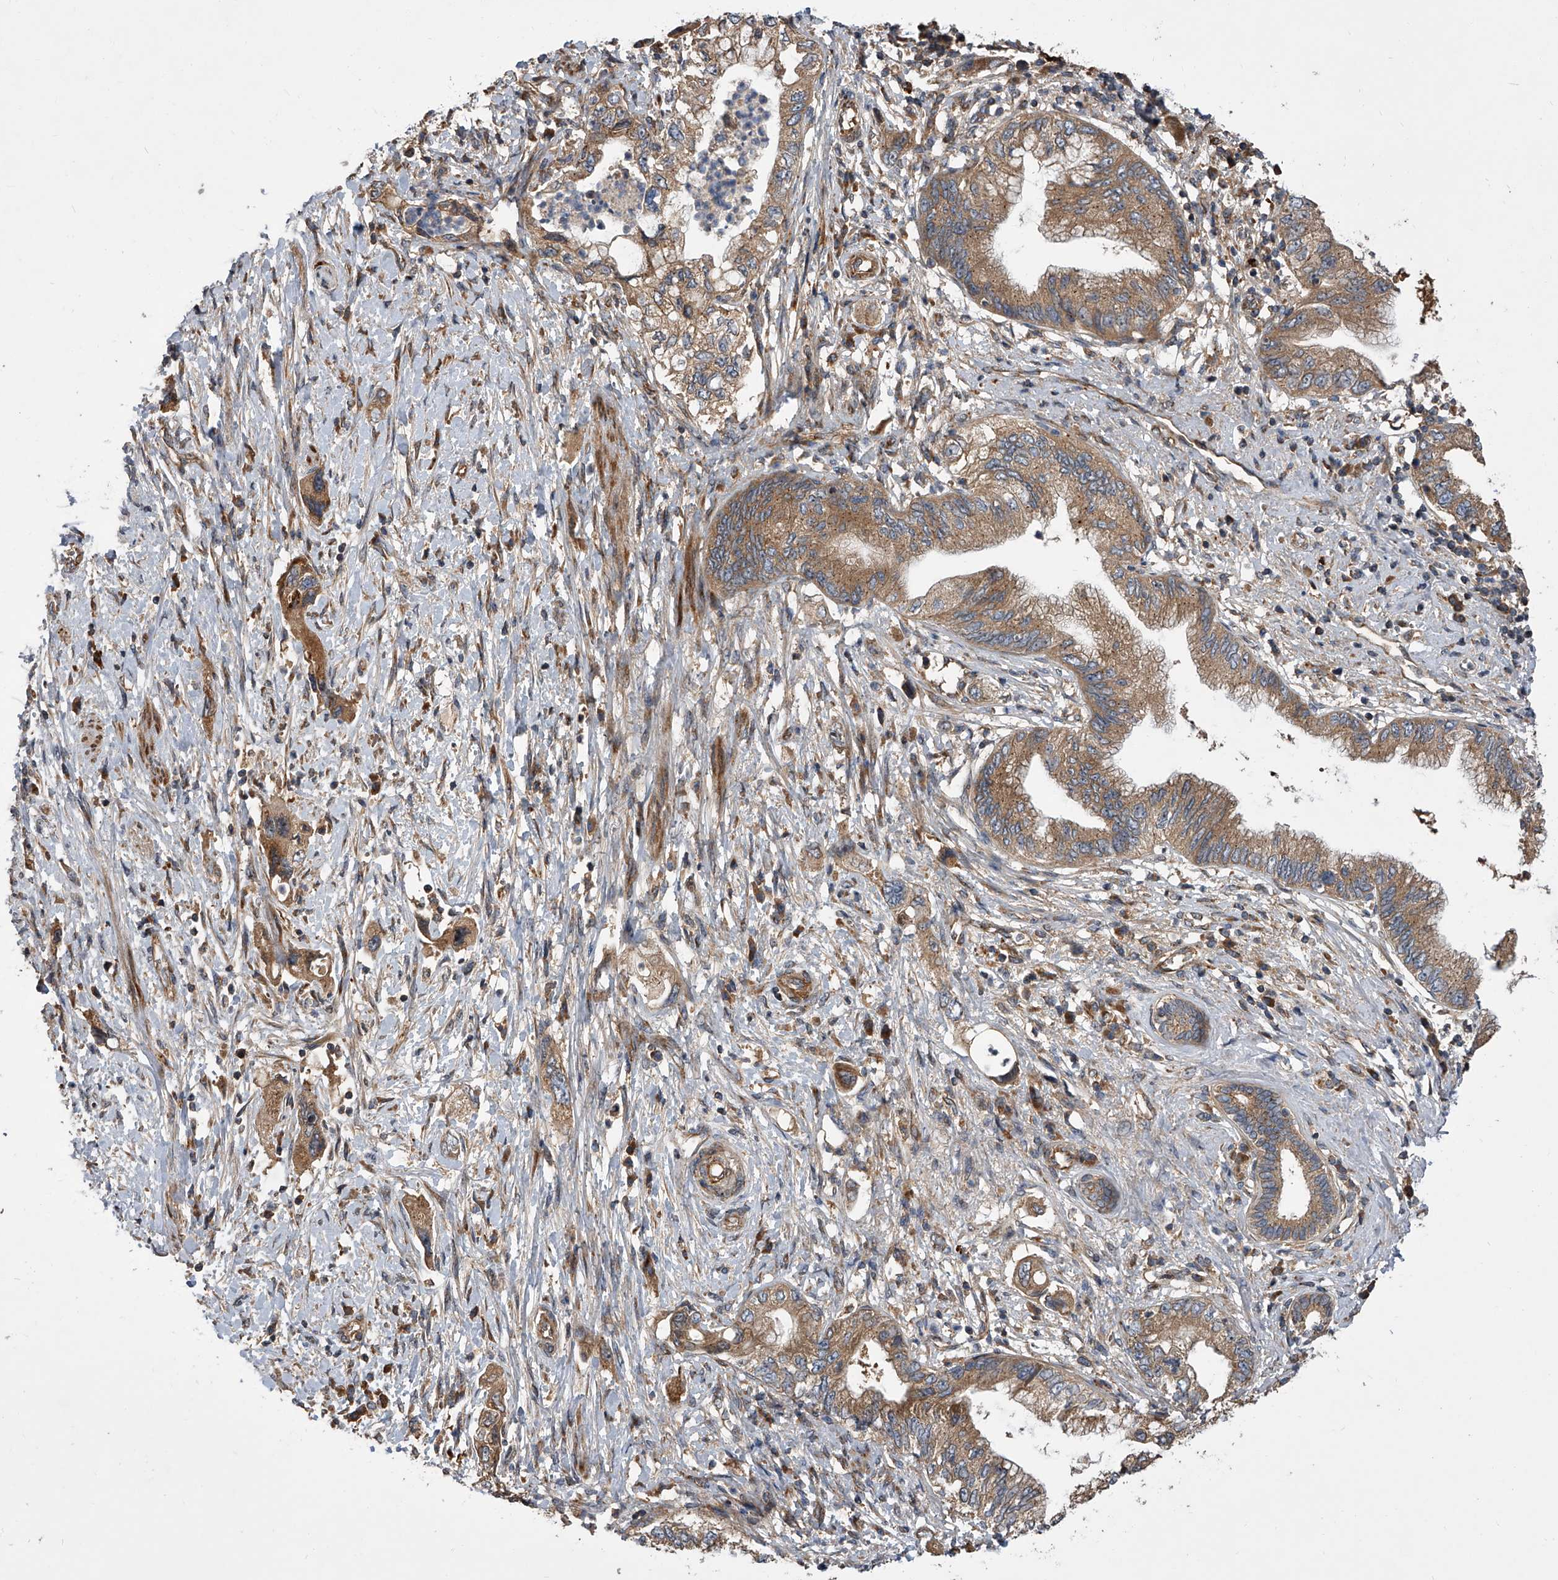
{"staining": {"intensity": "moderate", "quantity": ">75%", "location": "cytoplasmic/membranous"}, "tissue": "pancreatic cancer", "cell_type": "Tumor cells", "image_type": "cancer", "snomed": [{"axis": "morphology", "description": "Adenocarcinoma, NOS"}, {"axis": "topography", "description": "Pancreas"}], "caption": "Adenocarcinoma (pancreatic) tissue reveals moderate cytoplasmic/membranous positivity in approximately >75% of tumor cells", "gene": "USP47", "patient": {"sex": "female", "age": 73}}